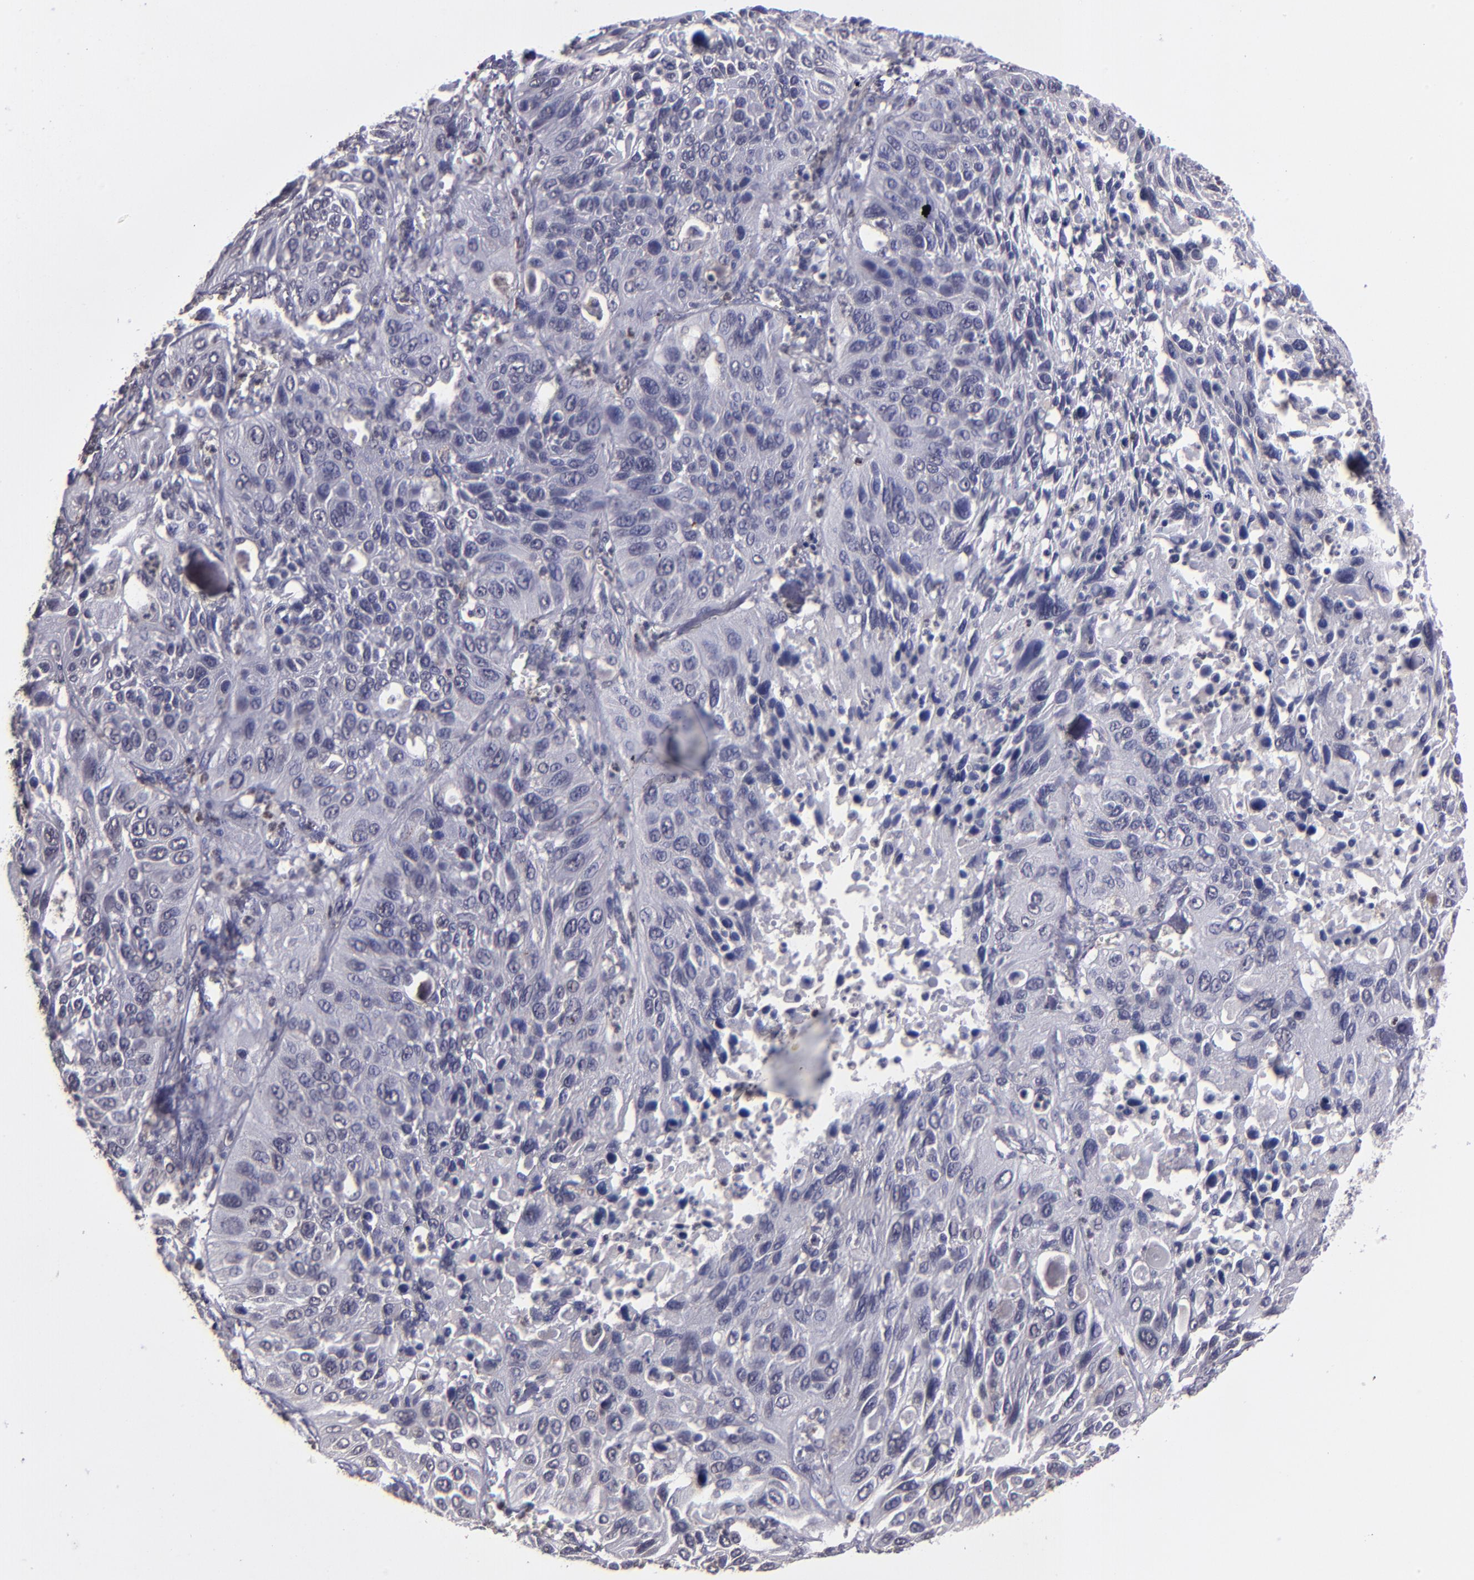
{"staining": {"intensity": "negative", "quantity": "none", "location": "none"}, "tissue": "lung cancer", "cell_type": "Tumor cells", "image_type": "cancer", "snomed": [{"axis": "morphology", "description": "Squamous cell carcinoma, NOS"}, {"axis": "topography", "description": "Lung"}], "caption": "This histopathology image is of lung squamous cell carcinoma stained with immunohistochemistry to label a protein in brown with the nuclei are counter-stained blue. There is no positivity in tumor cells. (Stains: DAB IHC with hematoxylin counter stain, Microscopy: brightfield microscopy at high magnification).", "gene": "CEBPE", "patient": {"sex": "female", "age": 76}}